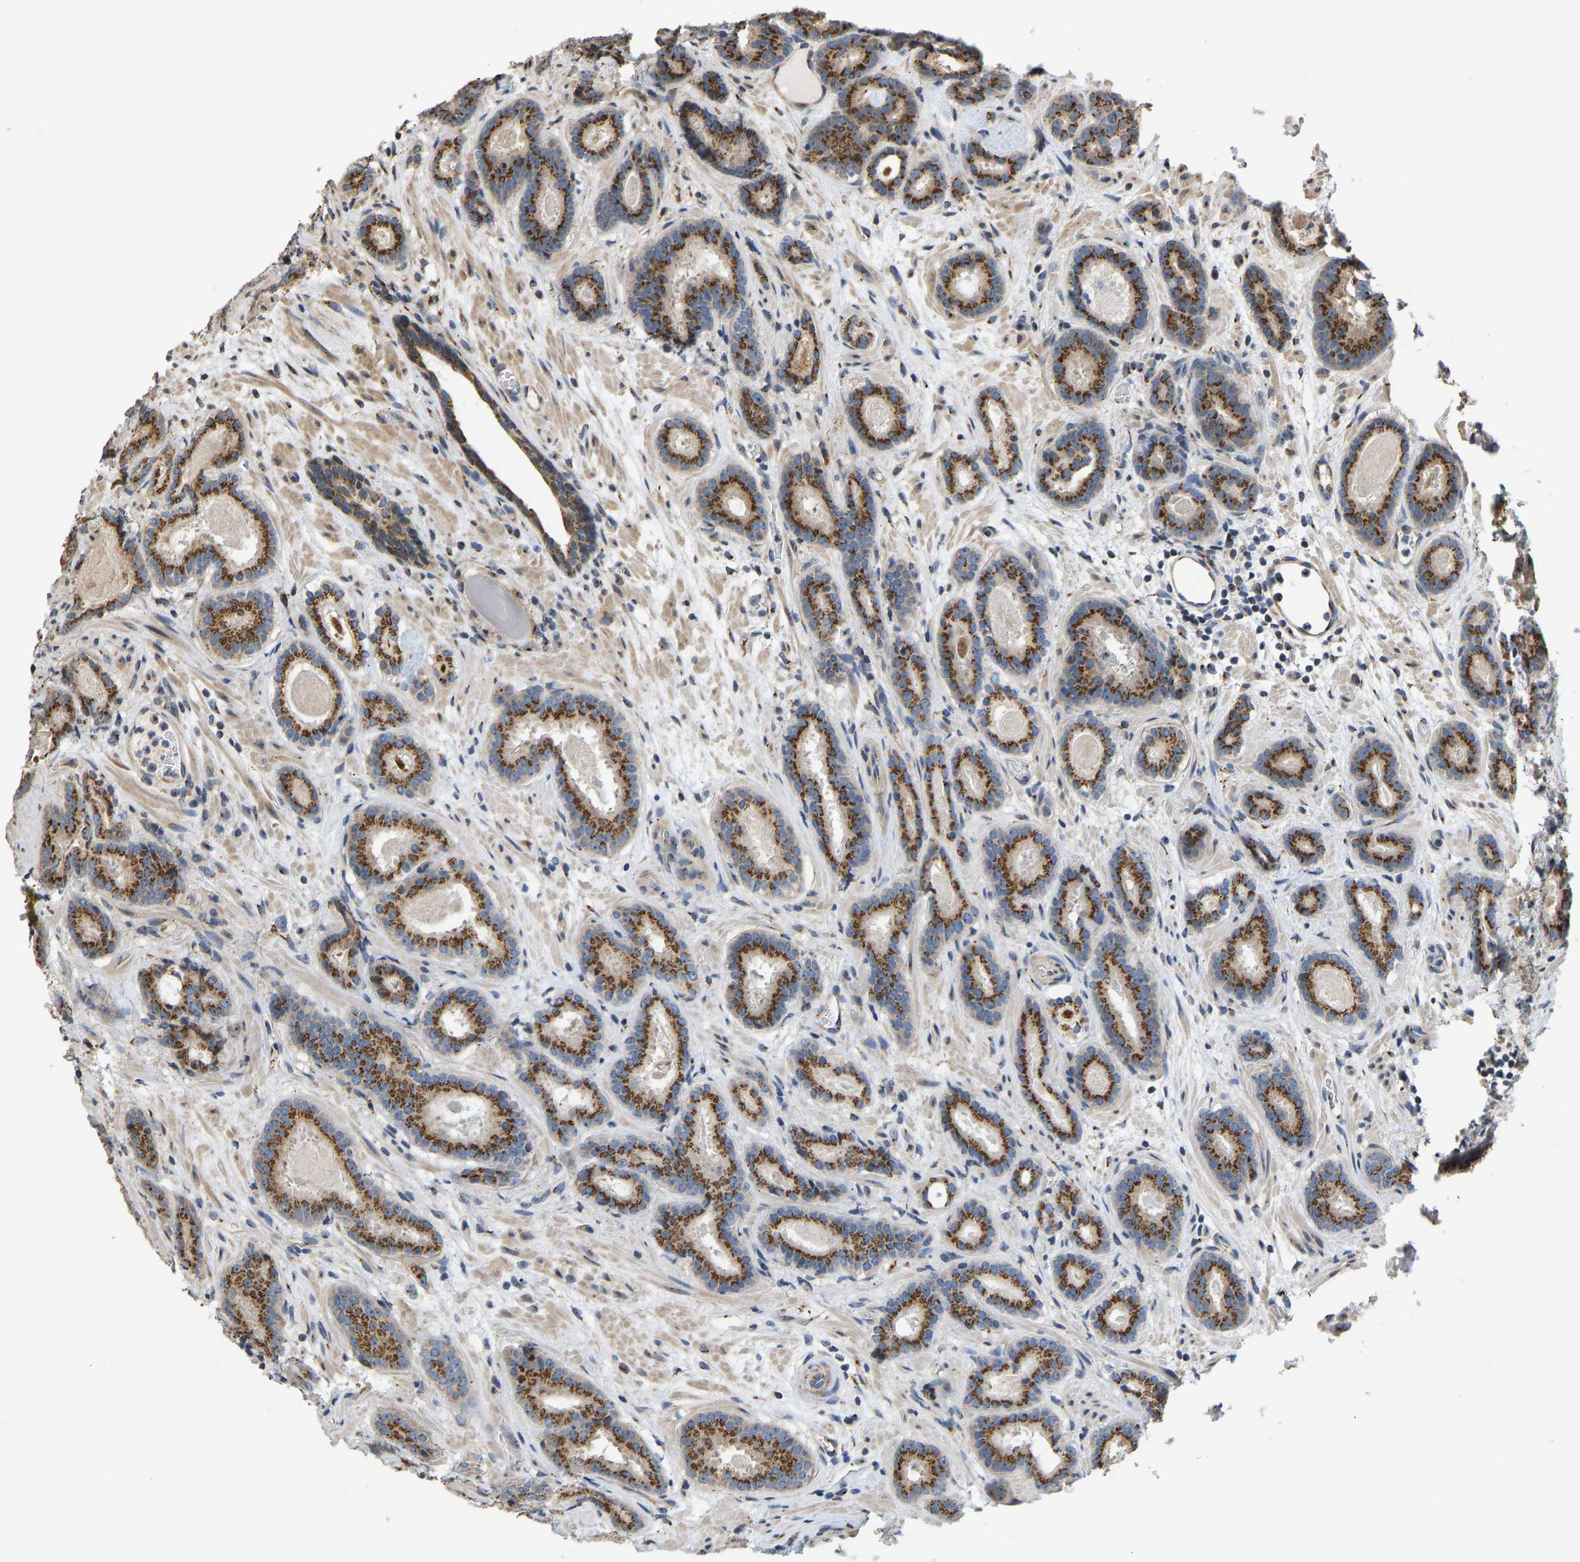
{"staining": {"intensity": "strong", "quantity": ">75%", "location": "cytoplasmic/membranous"}, "tissue": "prostate cancer", "cell_type": "Tumor cells", "image_type": "cancer", "snomed": [{"axis": "morphology", "description": "Adenocarcinoma, Low grade"}, {"axis": "topography", "description": "Prostate"}], "caption": "Protein staining by immunohistochemistry (IHC) demonstrates strong cytoplasmic/membranous expression in about >75% of tumor cells in prostate adenocarcinoma (low-grade).", "gene": "YIPF4", "patient": {"sex": "male", "age": 69}}